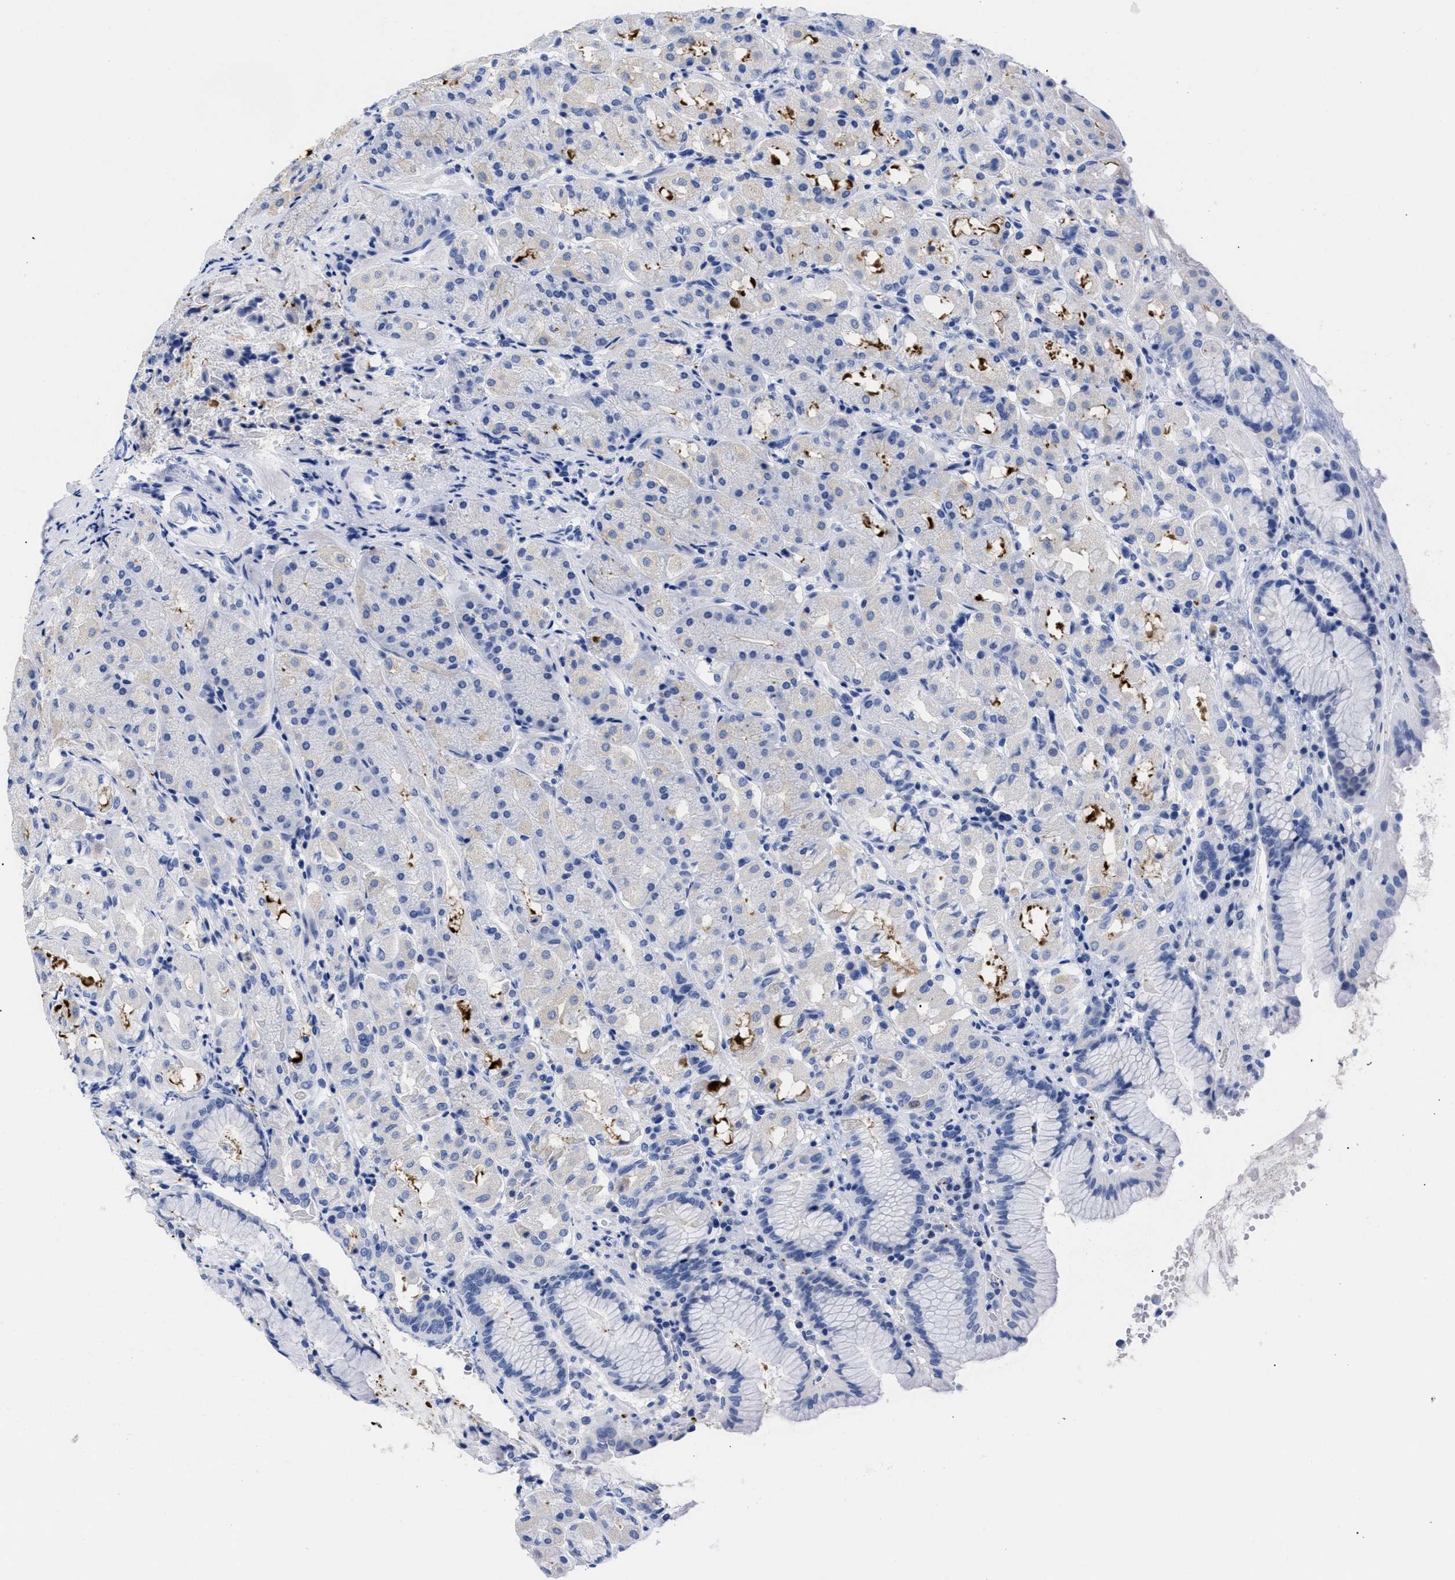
{"staining": {"intensity": "negative", "quantity": "none", "location": "none"}, "tissue": "stomach", "cell_type": "Glandular cells", "image_type": "normal", "snomed": [{"axis": "morphology", "description": "Normal tissue, NOS"}, {"axis": "topography", "description": "Stomach"}, {"axis": "topography", "description": "Stomach, lower"}], "caption": "This is an immunohistochemistry micrograph of benign stomach. There is no expression in glandular cells.", "gene": "TREML1", "patient": {"sex": "female", "age": 56}}